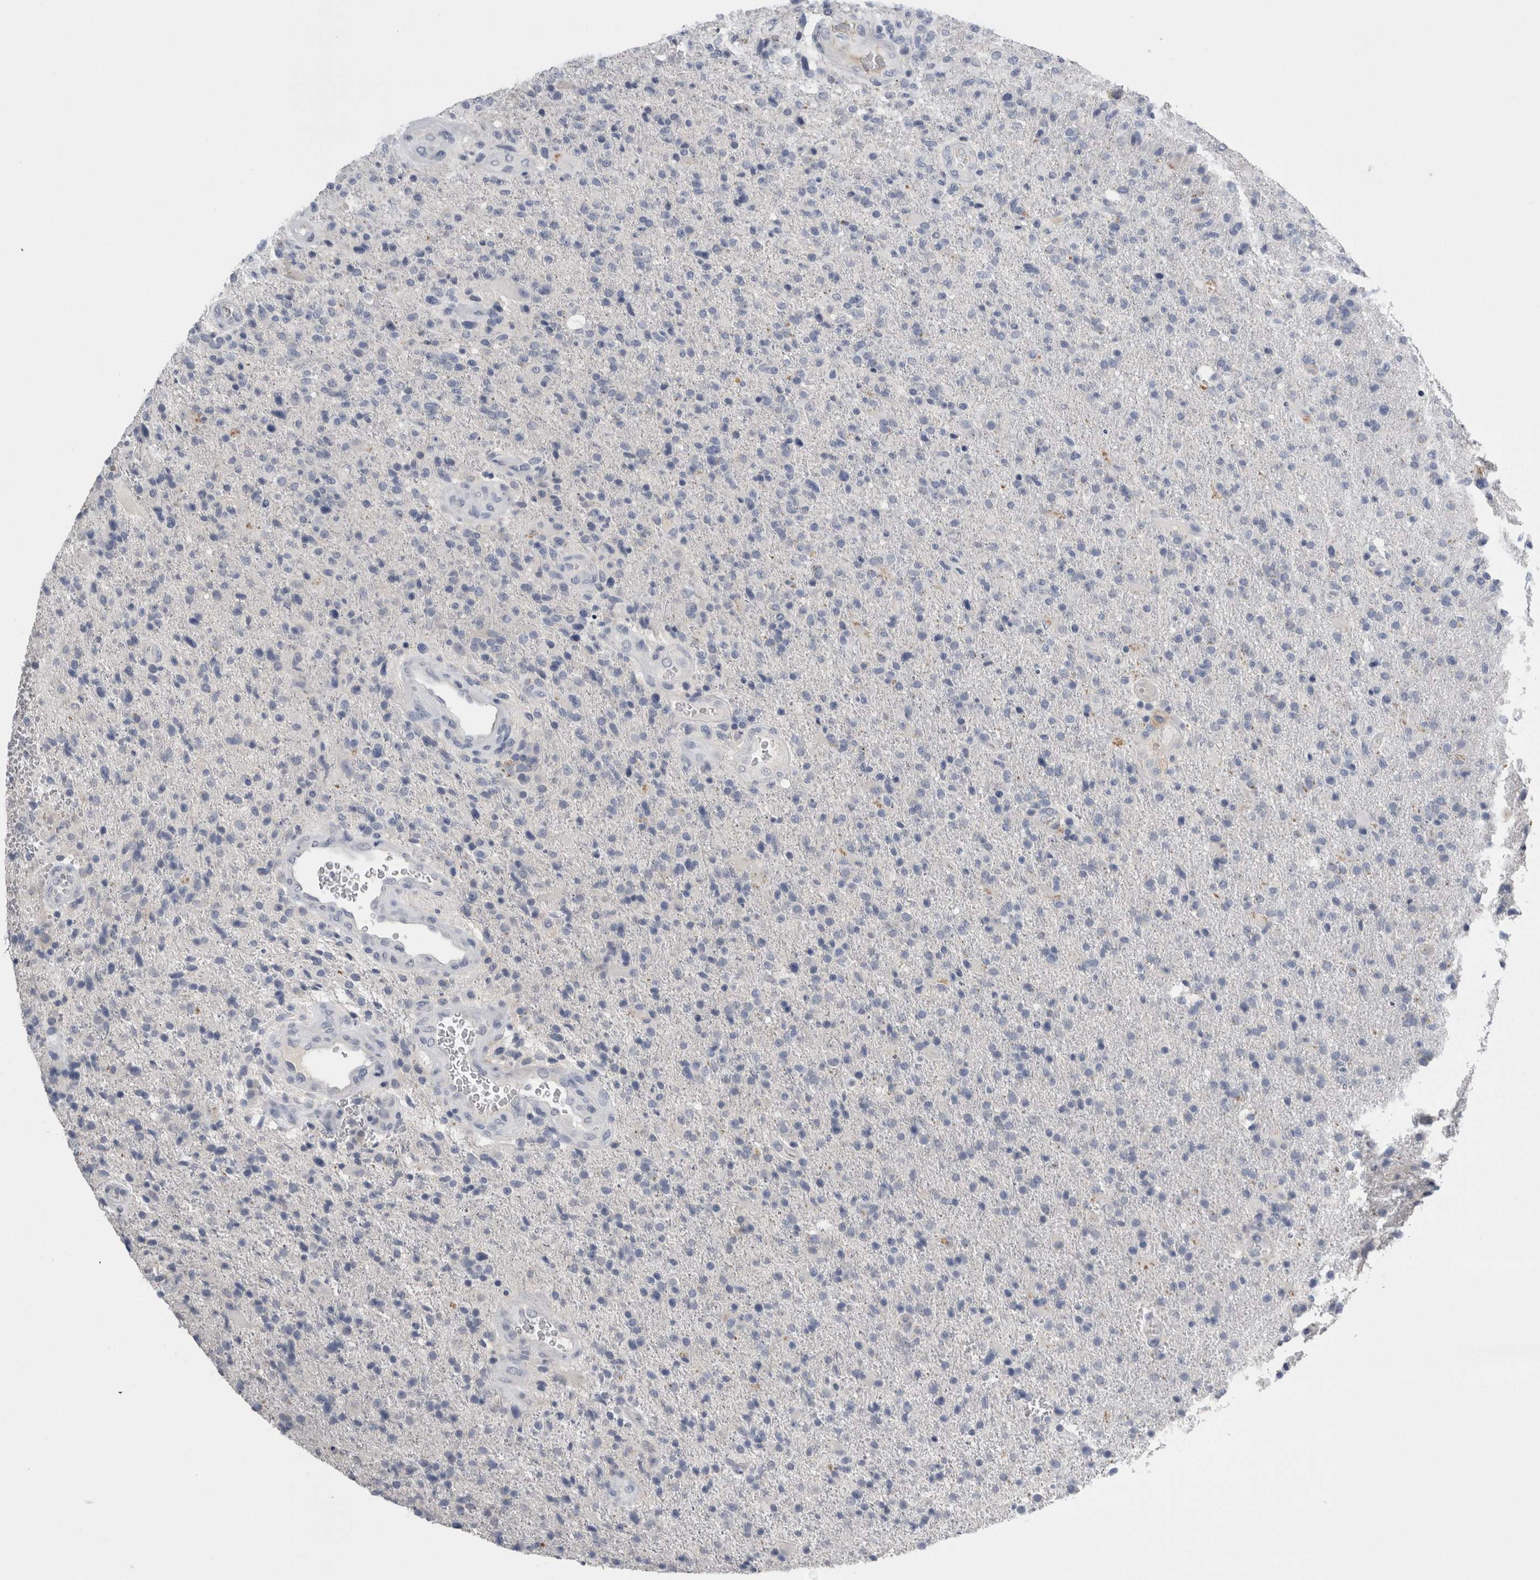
{"staining": {"intensity": "negative", "quantity": "none", "location": "none"}, "tissue": "glioma", "cell_type": "Tumor cells", "image_type": "cancer", "snomed": [{"axis": "morphology", "description": "Glioma, malignant, High grade"}, {"axis": "topography", "description": "Brain"}], "caption": "The photomicrograph reveals no significant staining in tumor cells of glioma.", "gene": "REG1A", "patient": {"sex": "male", "age": 72}}